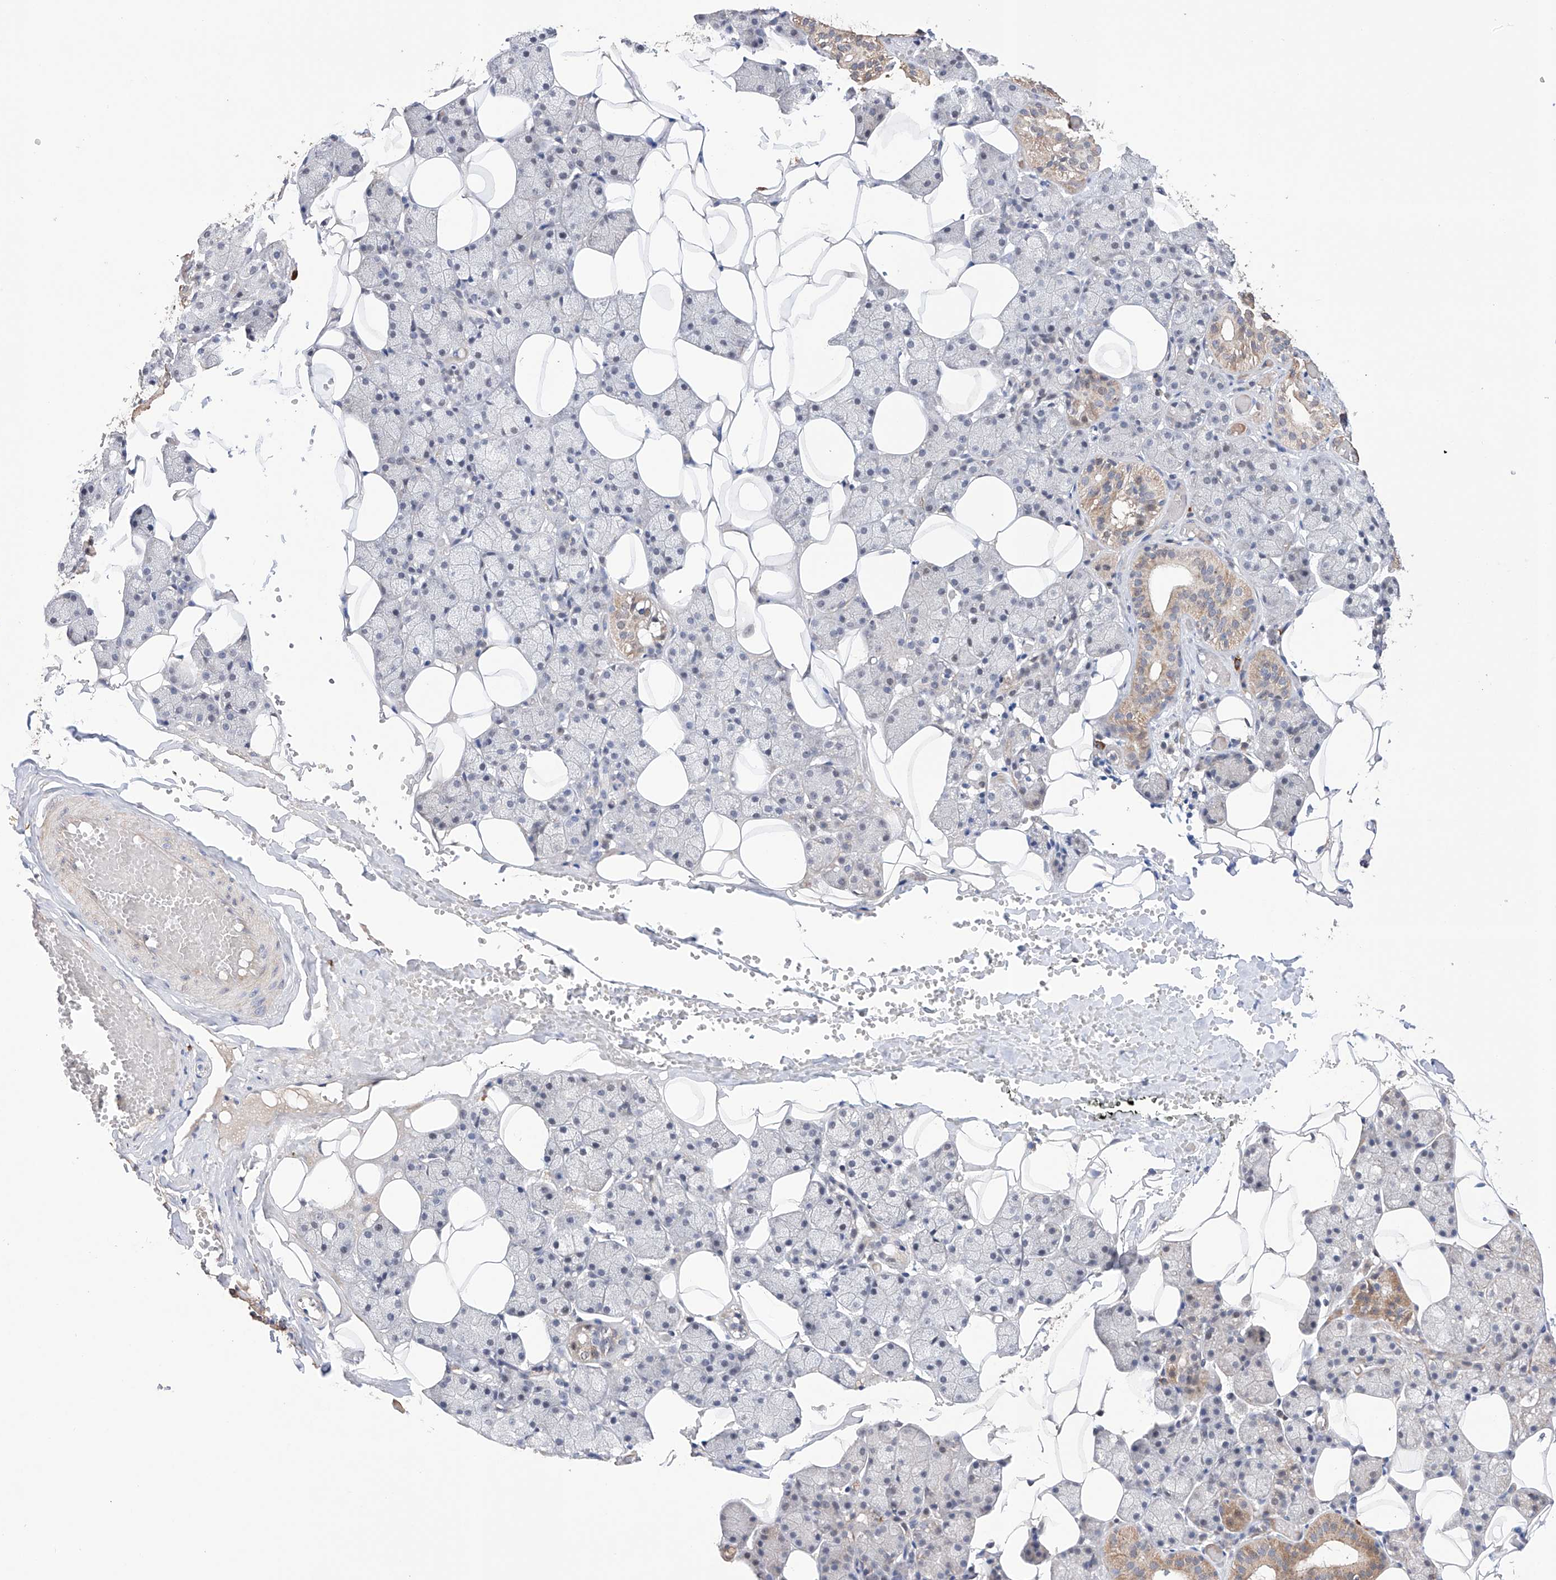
{"staining": {"intensity": "moderate", "quantity": "<25%", "location": "cytoplasmic/membranous"}, "tissue": "salivary gland", "cell_type": "Glandular cells", "image_type": "normal", "snomed": [{"axis": "morphology", "description": "Normal tissue, NOS"}, {"axis": "topography", "description": "Salivary gland"}], "caption": "Immunohistochemistry (IHC) staining of normal salivary gland, which reveals low levels of moderate cytoplasmic/membranous positivity in about <25% of glandular cells indicating moderate cytoplasmic/membranous protein expression. The staining was performed using DAB (3,3'-diaminobenzidine) (brown) for protein detection and nuclei were counterstained in hematoxylin (blue).", "gene": "AFG1L", "patient": {"sex": "female", "age": 33}}